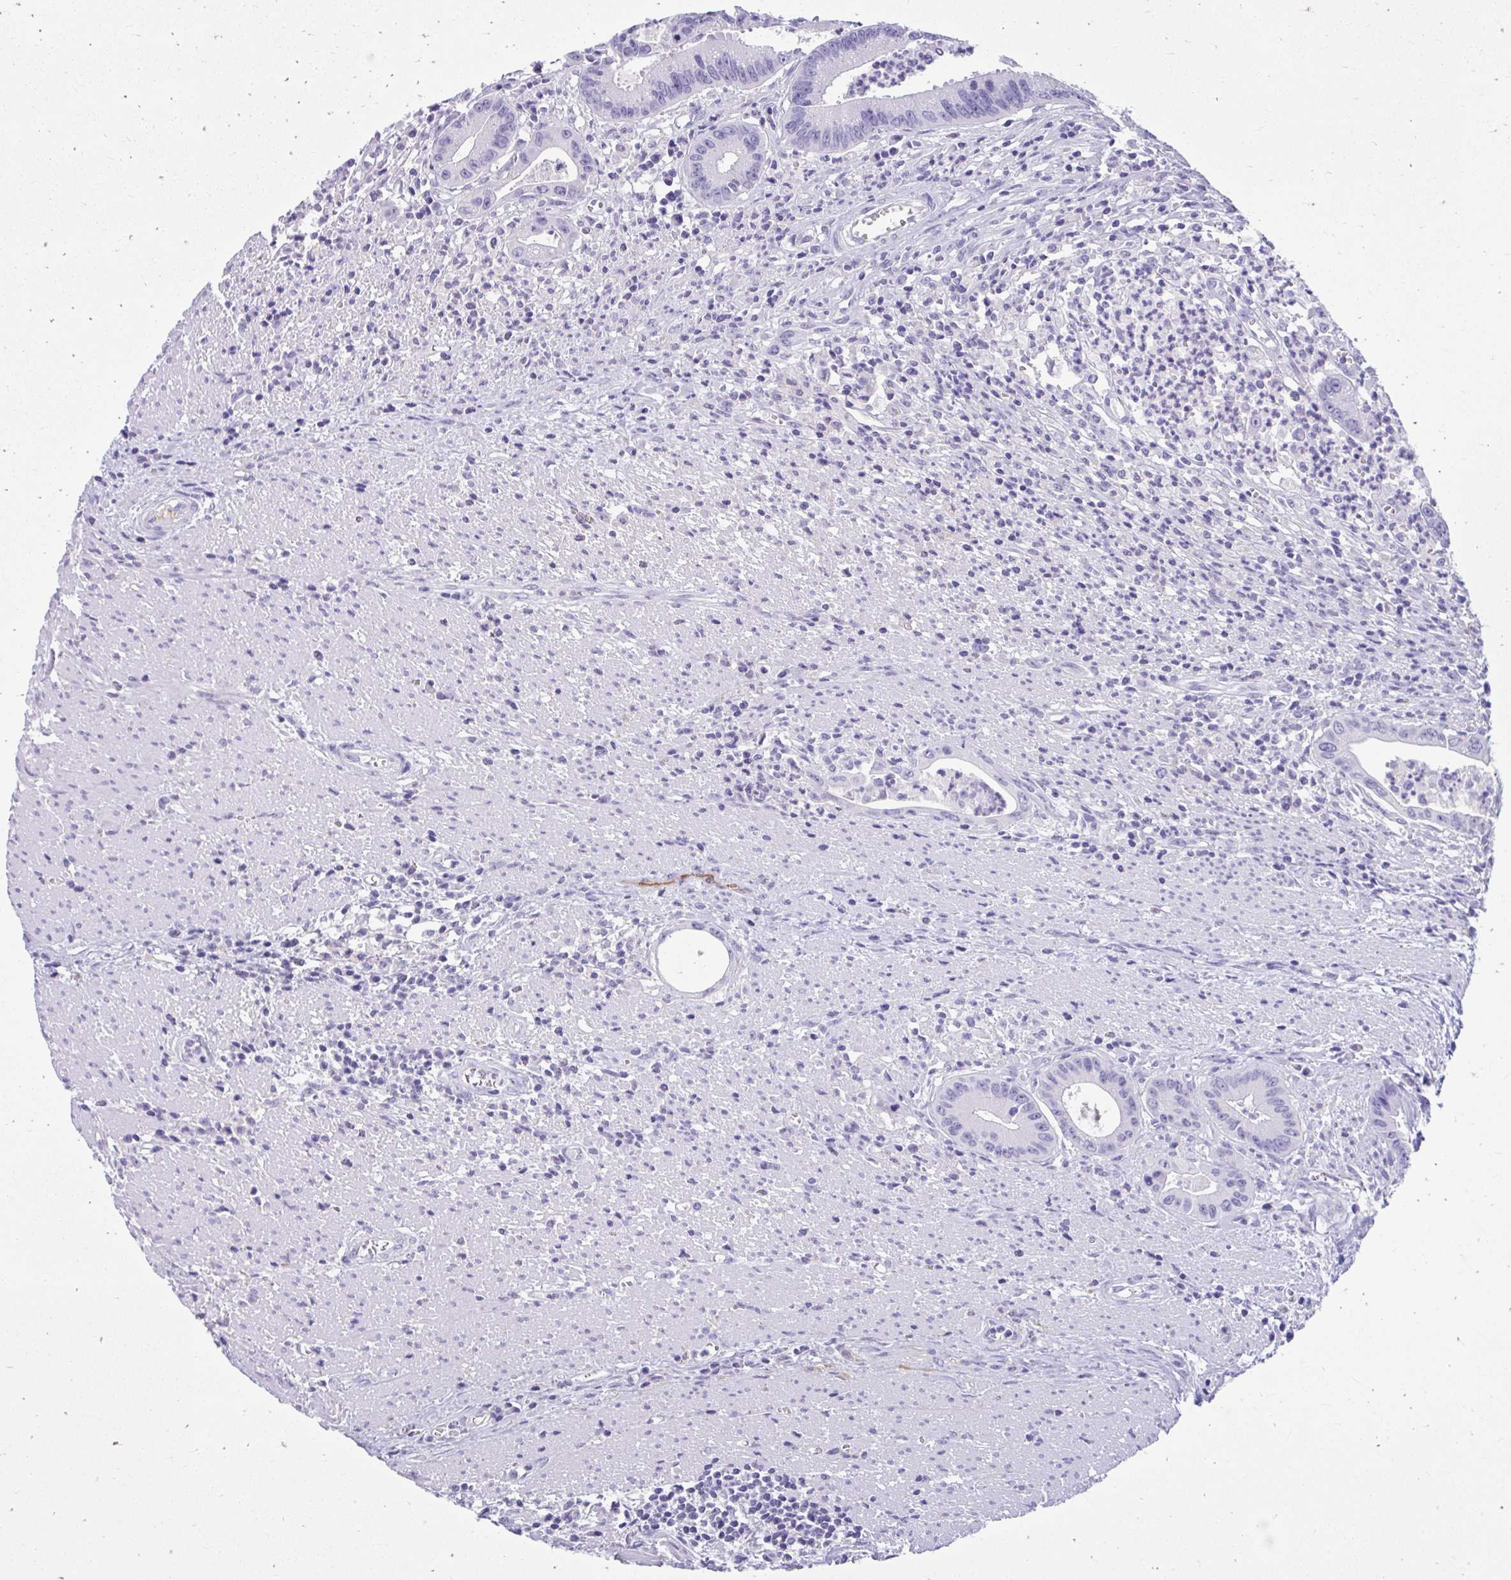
{"staining": {"intensity": "negative", "quantity": "none", "location": "none"}, "tissue": "colorectal cancer", "cell_type": "Tumor cells", "image_type": "cancer", "snomed": [{"axis": "morphology", "description": "Adenocarcinoma, NOS"}, {"axis": "topography", "description": "Rectum"}], "caption": "Photomicrograph shows no significant protein expression in tumor cells of colorectal adenocarcinoma. Nuclei are stained in blue.", "gene": "SMIM9", "patient": {"sex": "female", "age": 81}}